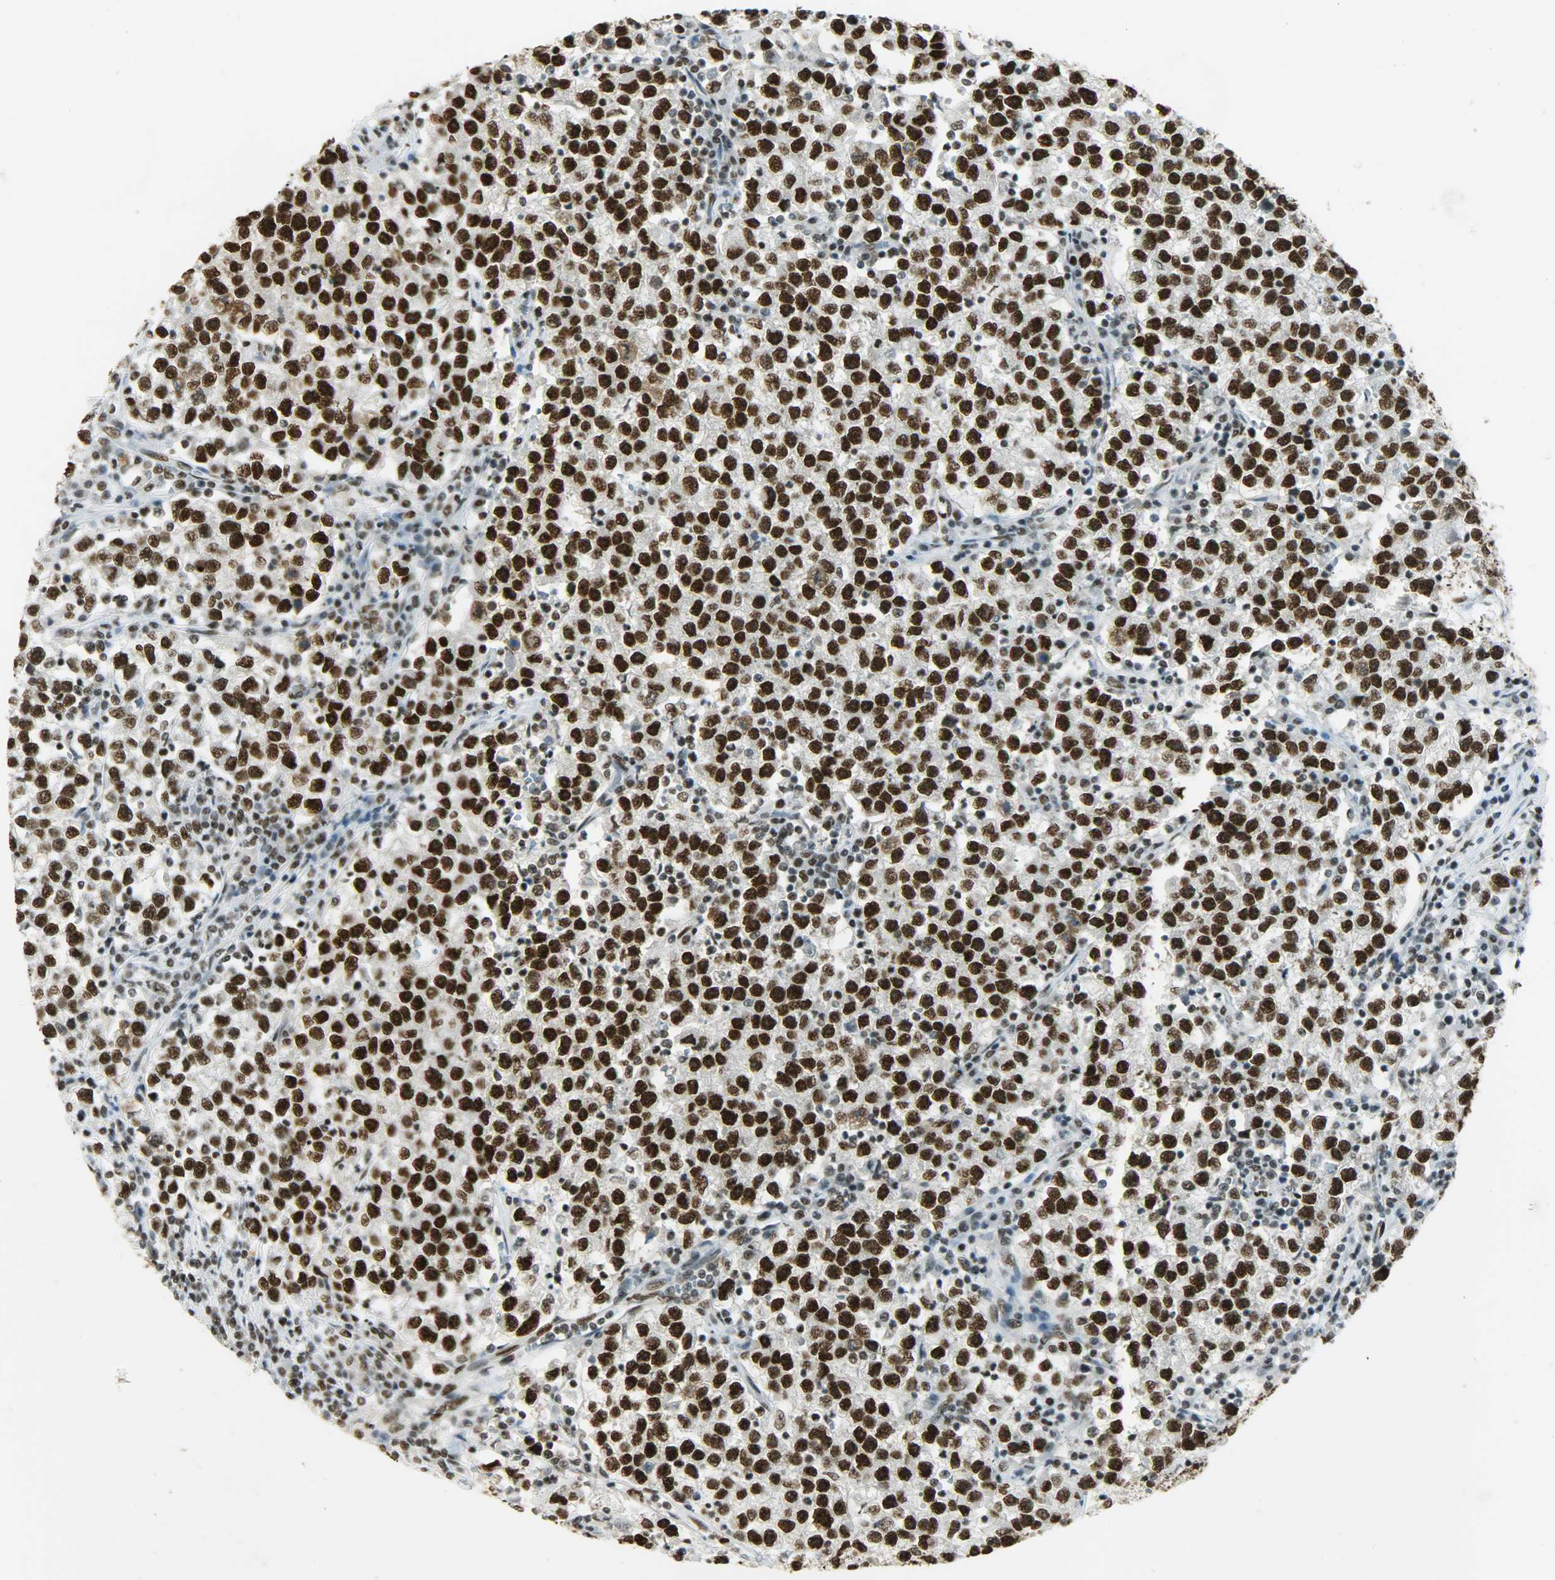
{"staining": {"intensity": "strong", "quantity": ">75%", "location": "nuclear"}, "tissue": "testis cancer", "cell_type": "Tumor cells", "image_type": "cancer", "snomed": [{"axis": "morphology", "description": "Seminoma, NOS"}, {"axis": "topography", "description": "Testis"}], "caption": "Testis seminoma tissue shows strong nuclear positivity in approximately >75% of tumor cells", "gene": "MYEF2", "patient": {"sex": "male", "age": 22}}